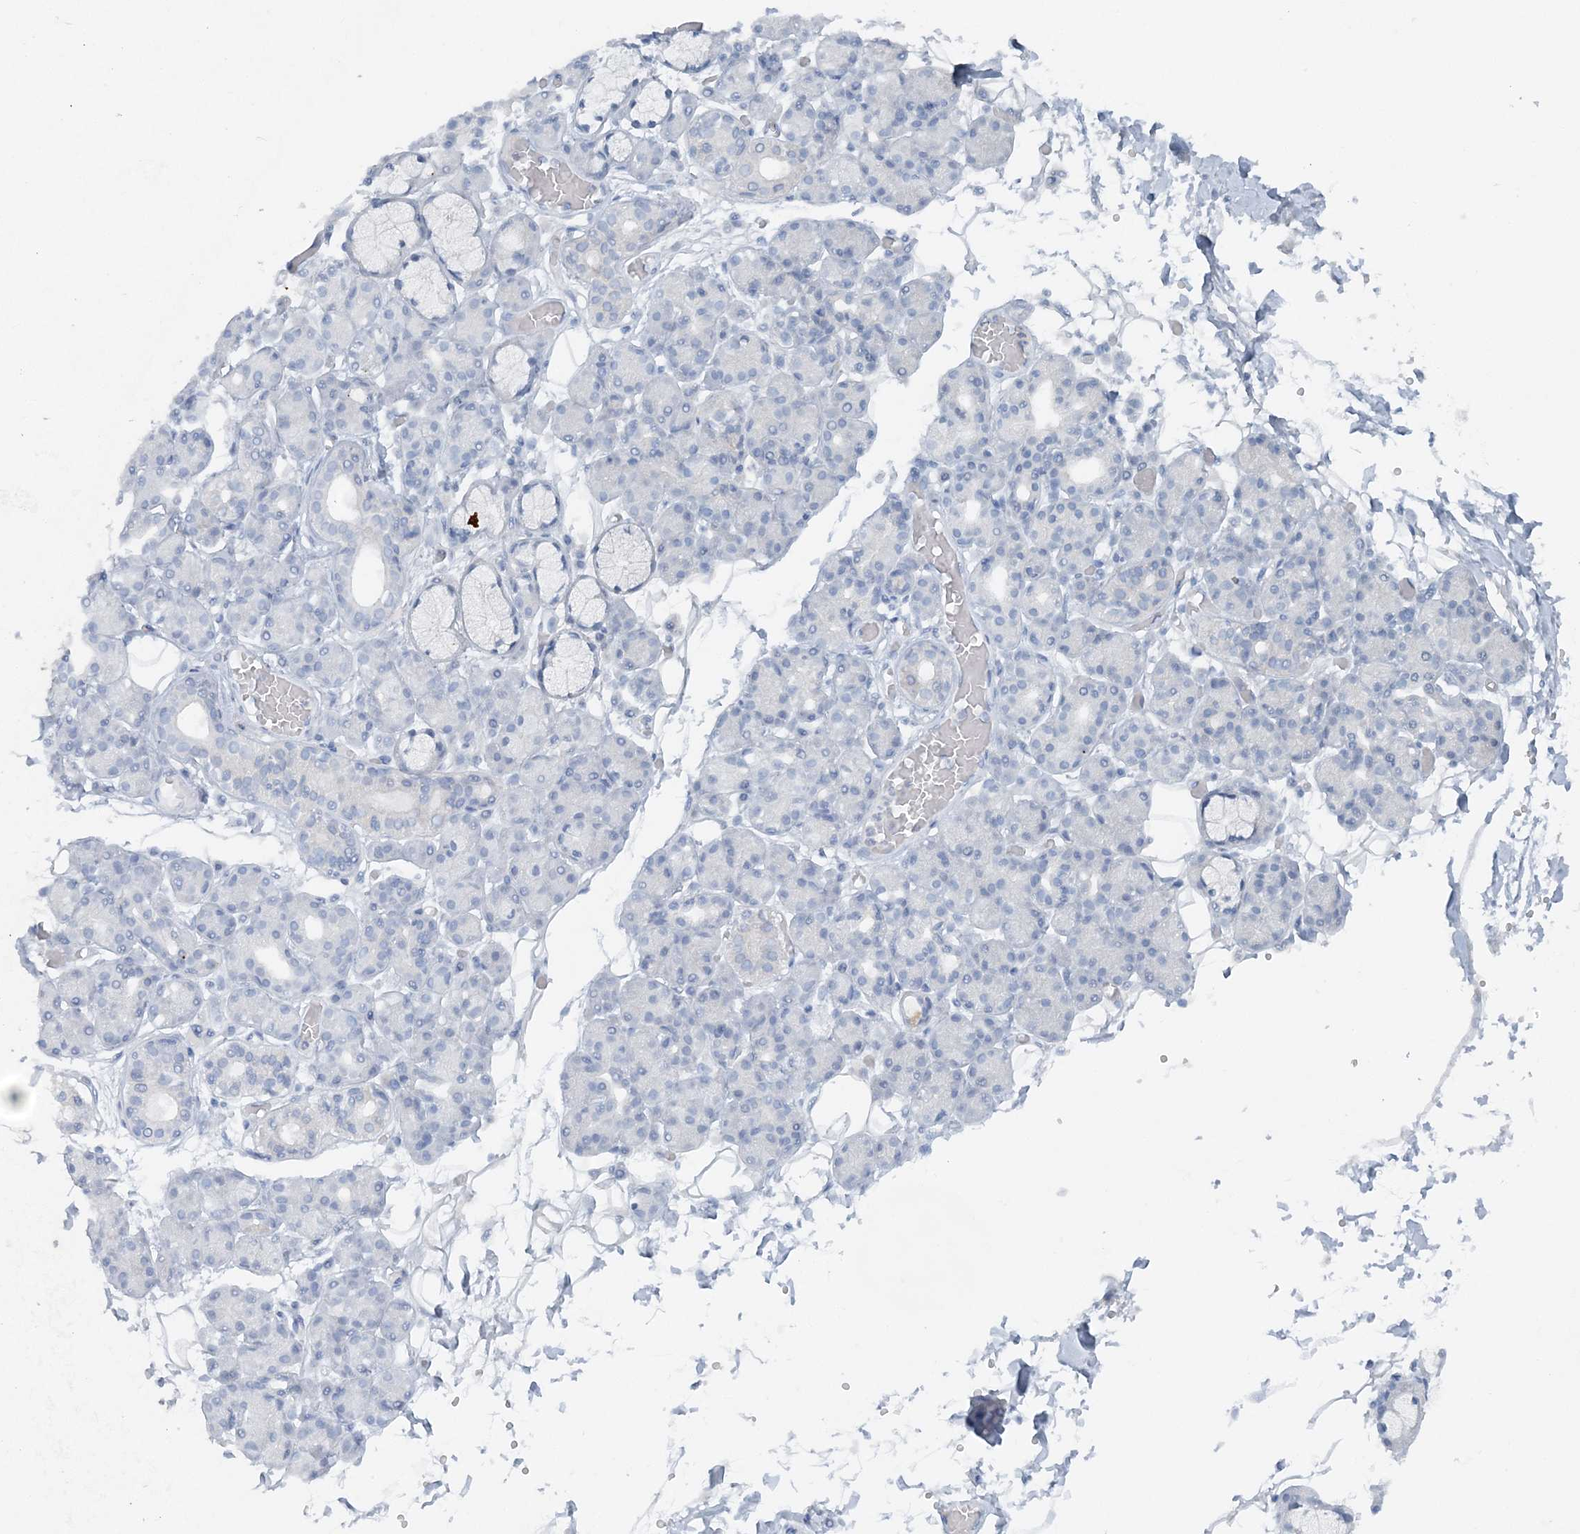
{"staining": {"intensity": "negative", "quantity": "none", "location": "none"}, "tissue": "salivary gland", "cell_type": "Glandular cells", "image_type": "normal", "snomed": [{"axis": "morphology", "description": "Normal tissue, NOS"}, {"axis": "topography", "description": "Salivary gland"}], "caption": "Immunohistochemistry (IHC) histopathology image of benign salivary gland stained for a protein (brown), which shows no staining in glandular cells.", "gene": "ATP11A", "patient": {"sex": "male", "age": 63}}